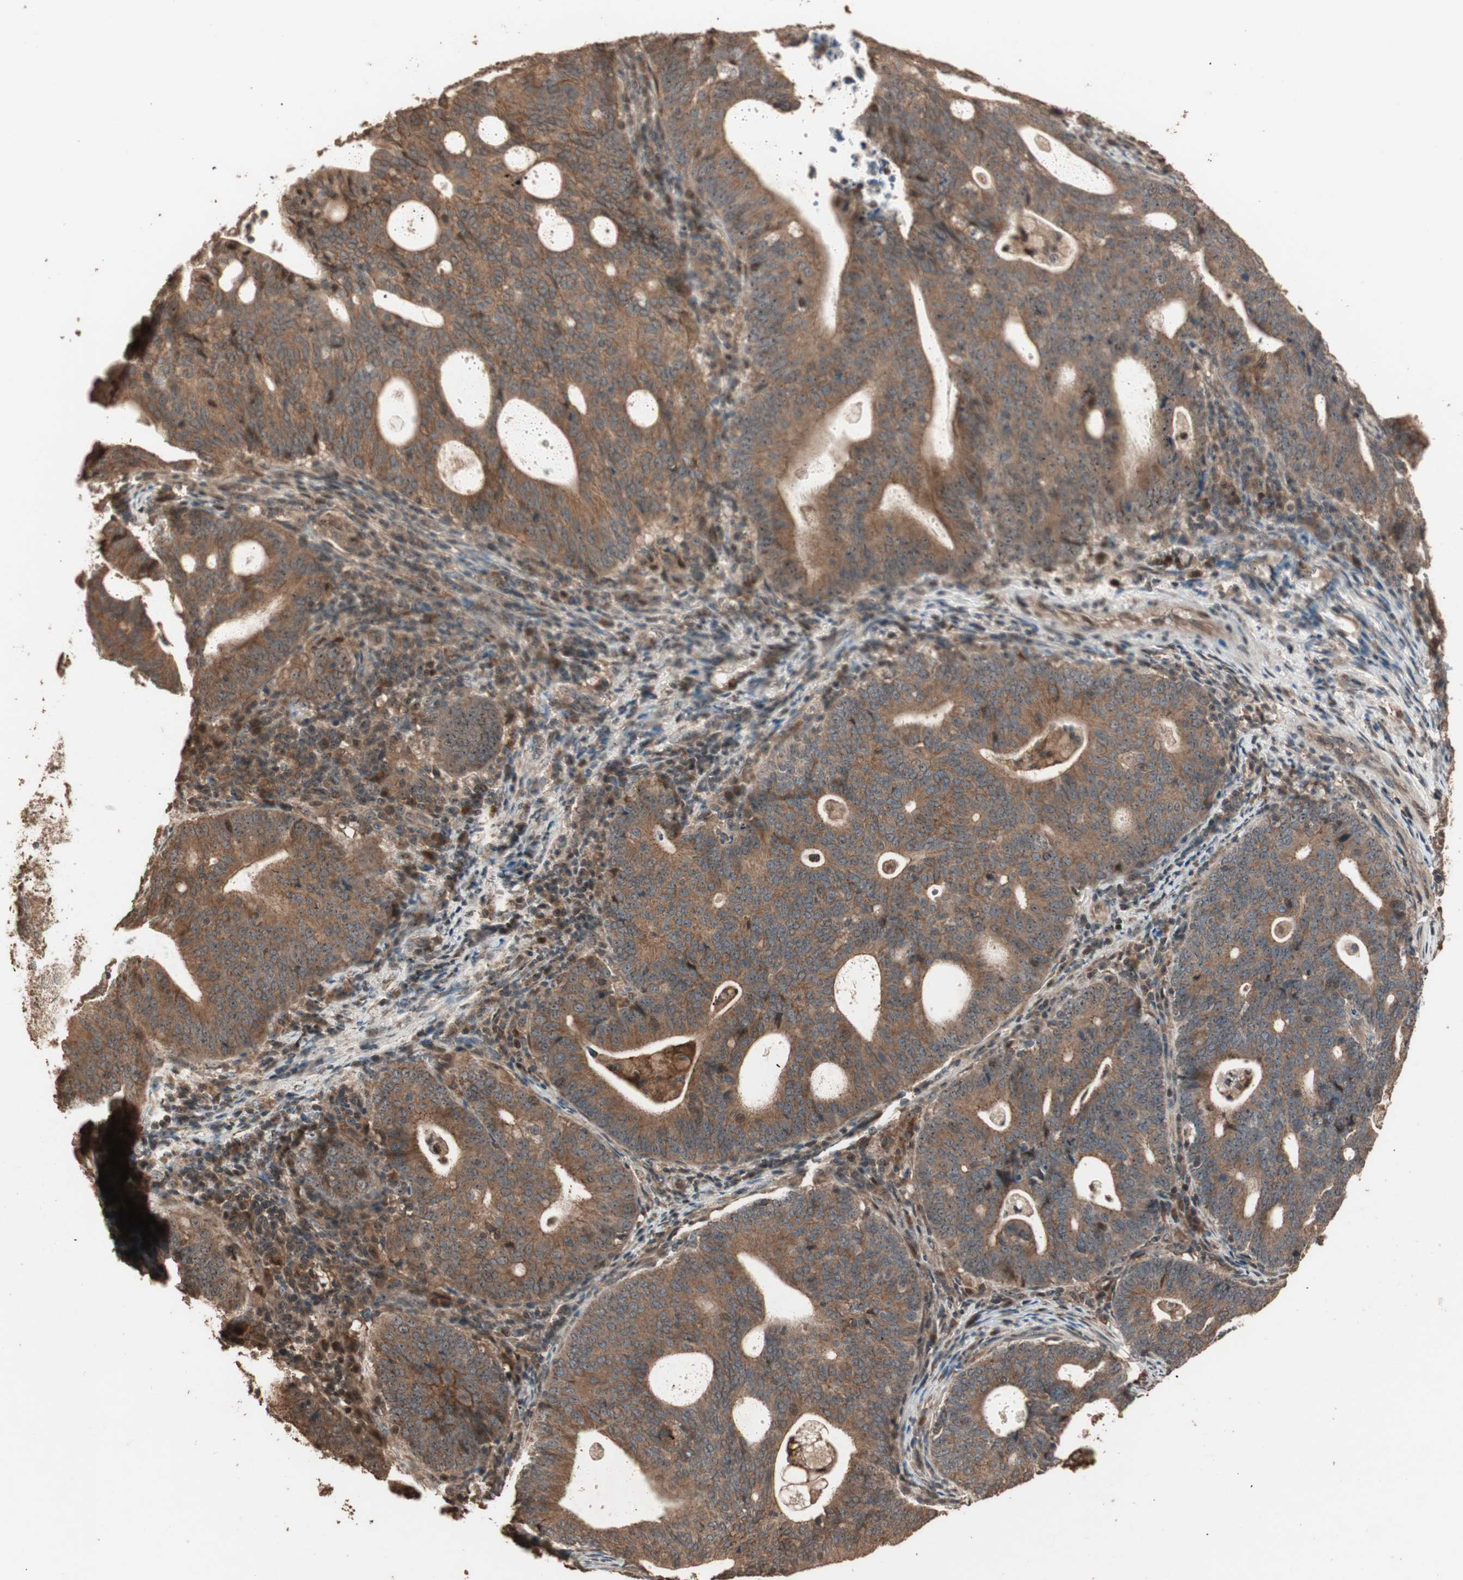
{"staining": {"intensity": "moderate", "quantity": ">75%", "location": "cytoplasmic/membranous"}, "tissue": "endometrial cancer", "cell_type": "Tumor cells", "image_type": "cancer", "snomed": [{"axis": "morphology", "description": "Adenocarcinoma, NOS"}, {"axis": "topography", "description": "Uterus"}], "caption": "IHC (DAB) staining of human adenocarcinoma (endometrial) displays moderate cytoplasmic/membranous protein expression in approximately >75% of tumor cells. Immunohistochemistry (ihc) stains the protein in brown and the nuclei are stained blue.", "gene": "USP20", "patient": {"sex": "female", "age": 83}}